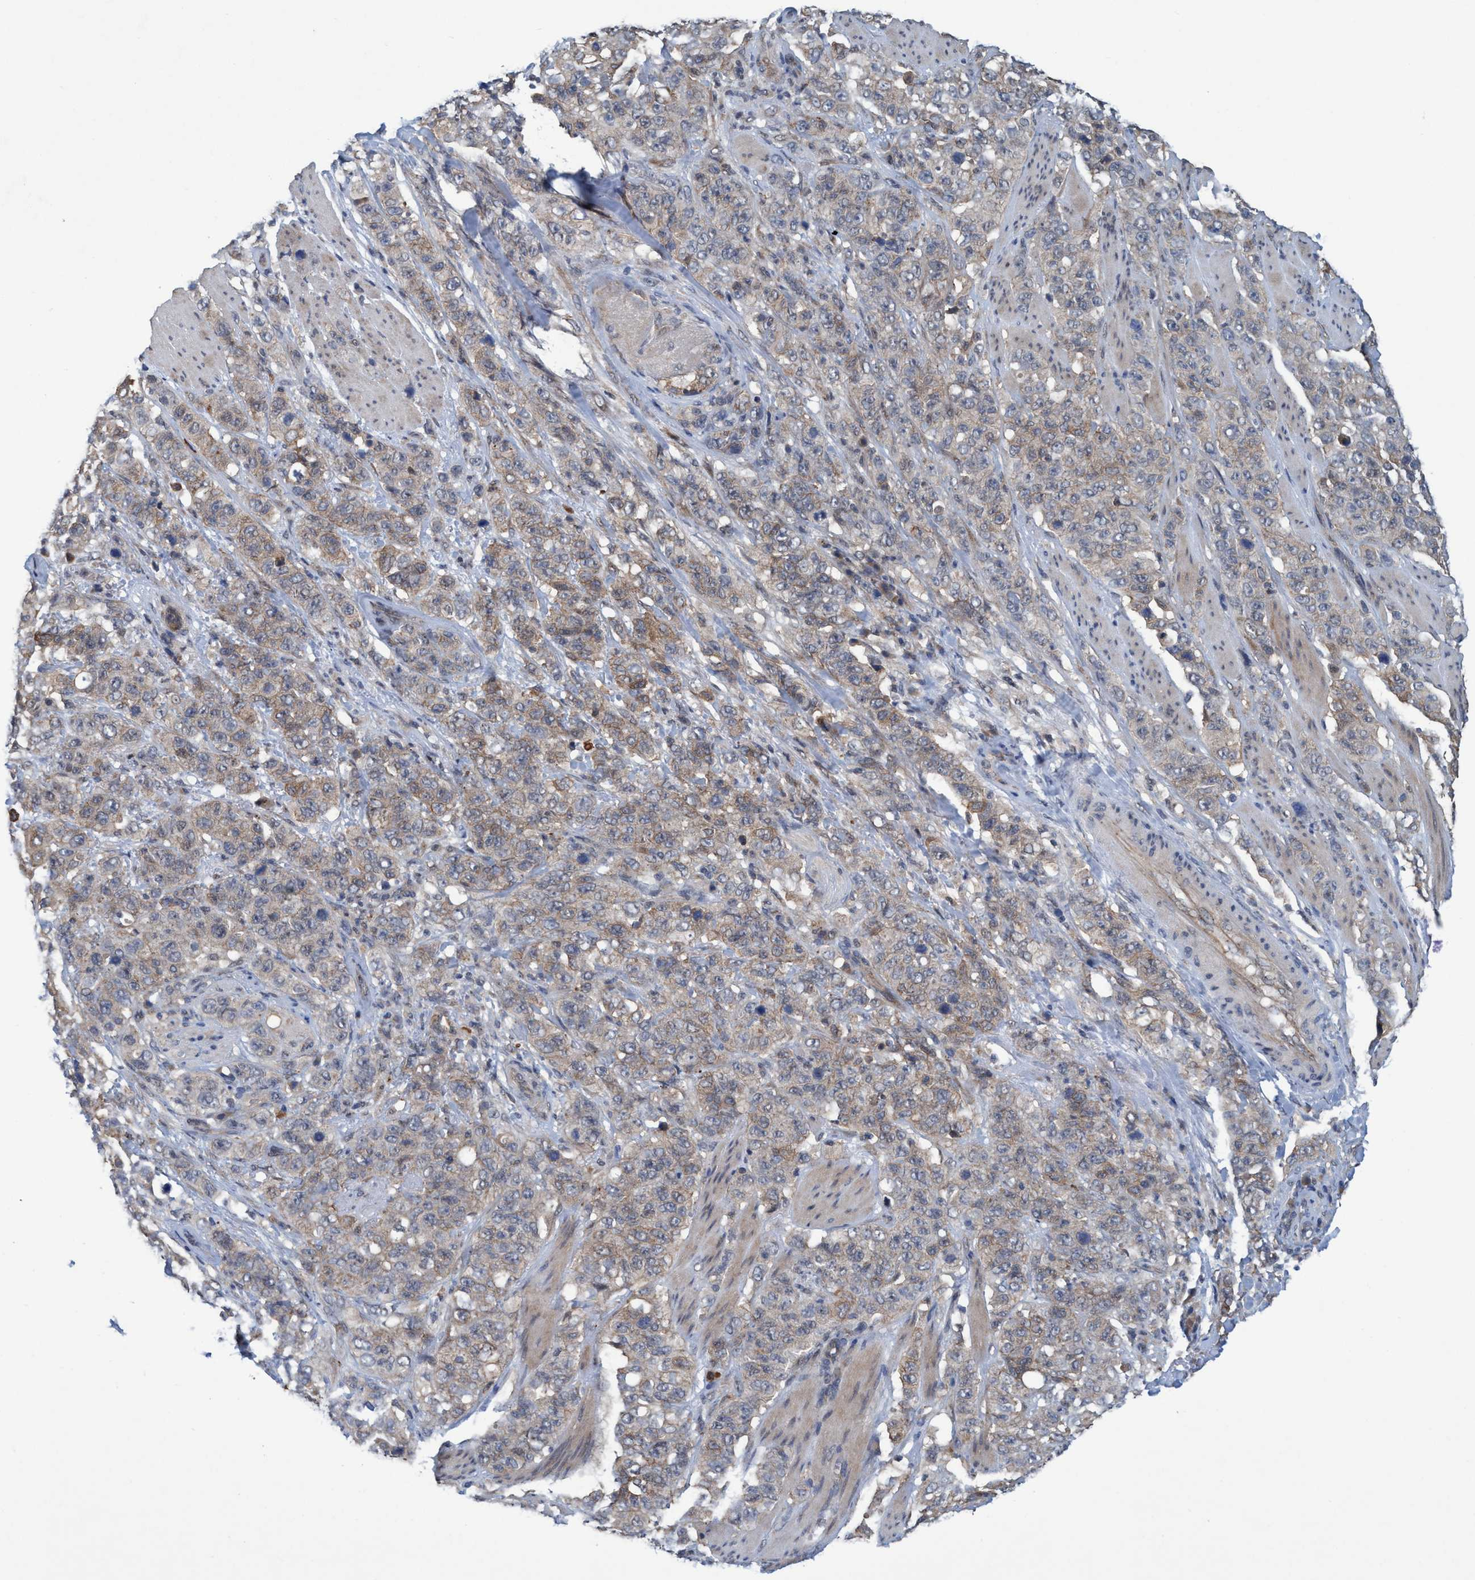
{"staining": {"intensity": "weak", "quantity": "<25%", "location": "cytoplasmic/membranous"}, "tissue": "stomach cancer", "cell_type": "Tumor cells", "image_type": "cancer", "snomed": [{"axis": "morphology", "description": "Adenocarcinoma, NOS"}, {"axis": "topography", "description": "Stomach"}], "caption": "An immunohistochemistry image of stomach cancer (adenocarcinoma) is shown. There is no staining in tumor cells of stomach cancer (adenocarcinoma). (DAB immunohistochemistry (IHC), high magnification).", "gene": "TRIM65", "patient": {"sex": "male", "age": 48}}